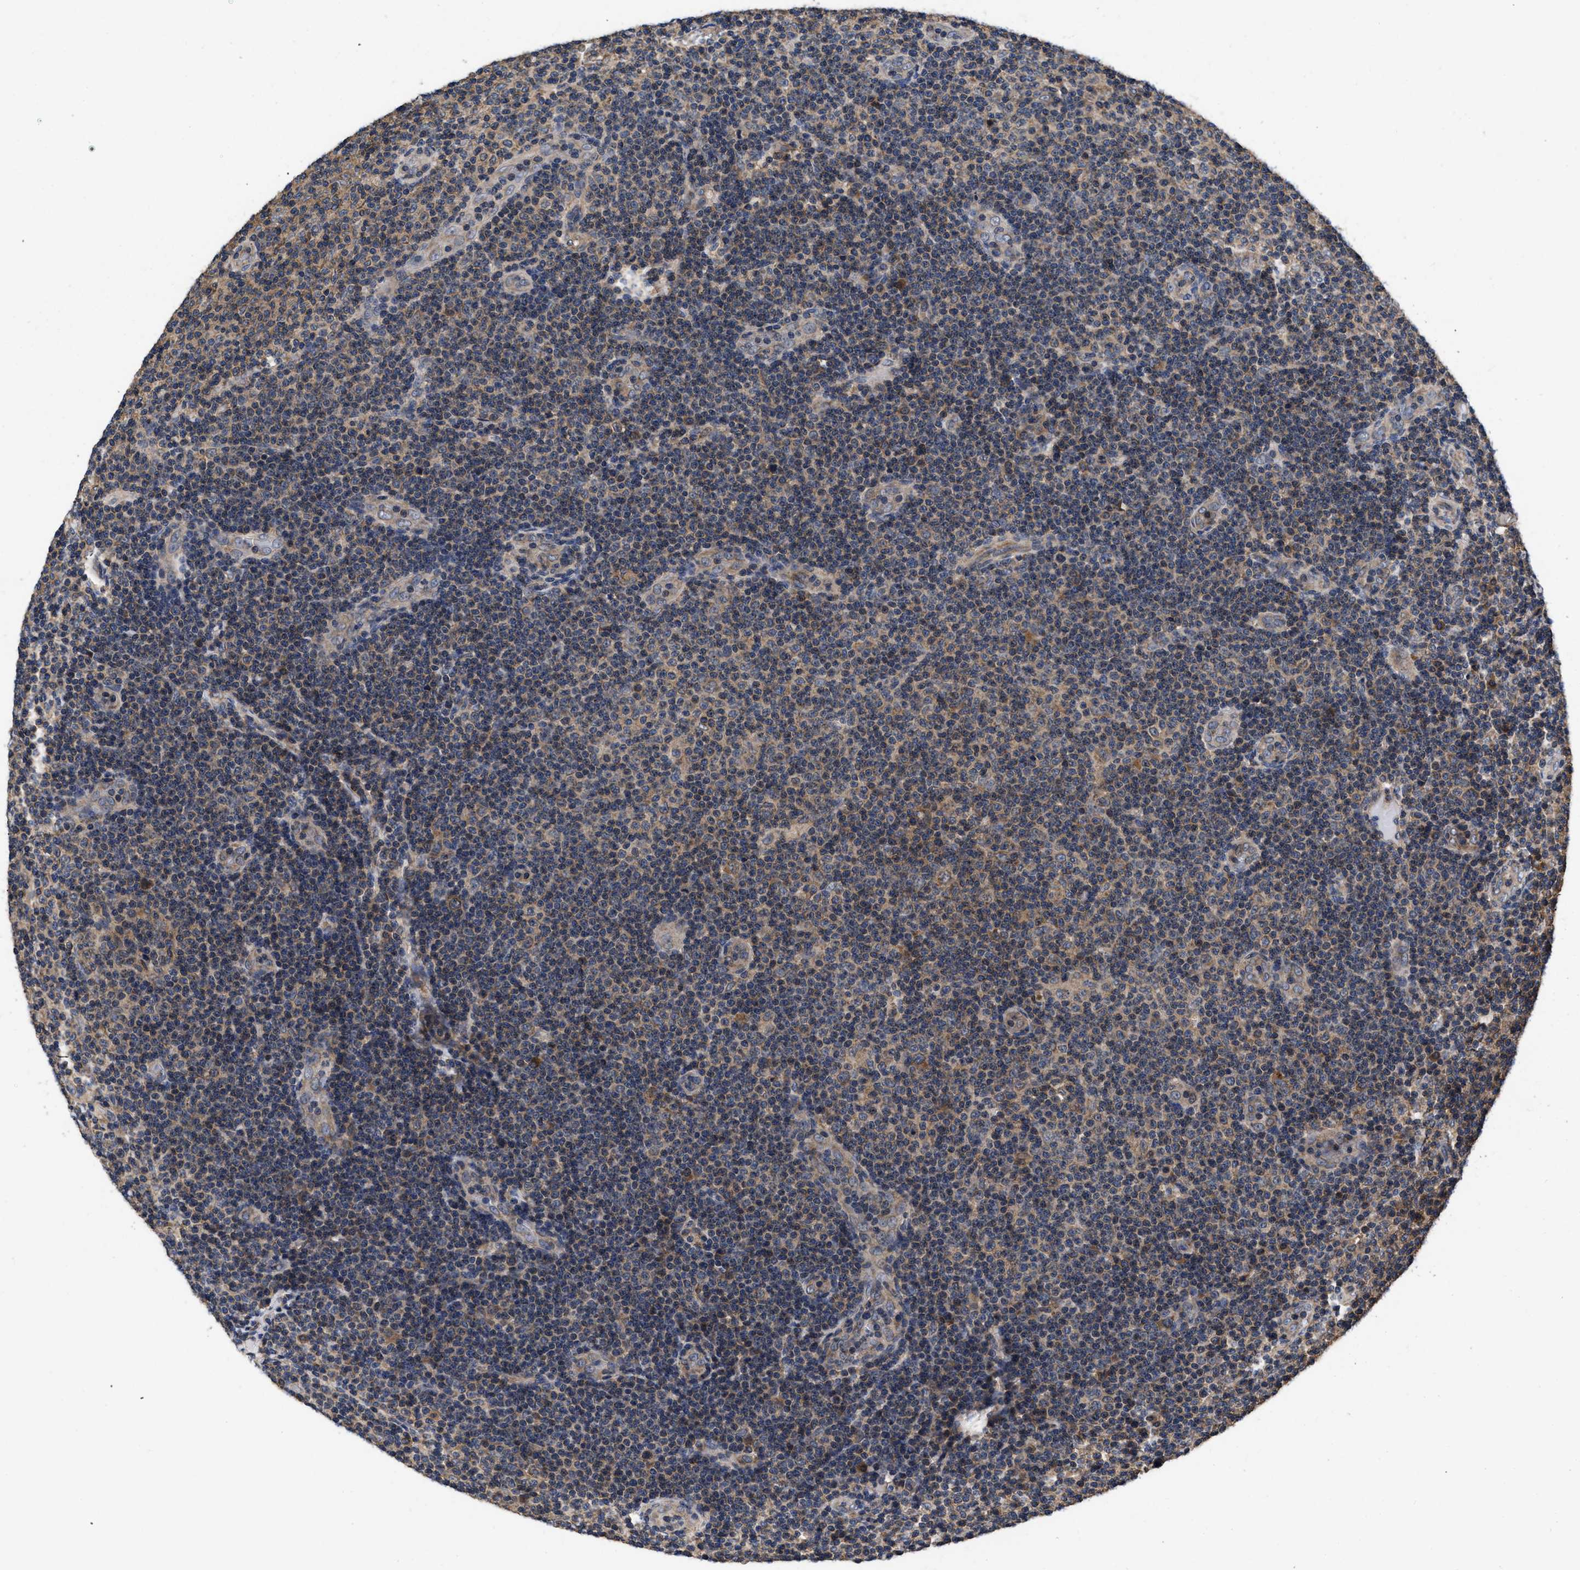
{"staining": {"intensity": "moderate", "quantity": "25%-75%", "location": "cytoplasmic/membranous"}, "tissue": "lymphoma", "cell_type": "Tumor cells", "image_type": "cancer", "snomed": [{"axis": "morphology", "description": "Malignant lymphoma, non-Hodgkin's type, Low grade"}, {"axis": "topography", "description": "Lymph node"}], "caption": "Immunohistochemical staining of malignant lymphoma, non-Hodgkin's type (low-grade) displays medium levels of moderate cytoplasmic/membranous expression in approximately 25%-75% of tumor cells.", "gene": "LRRC3", "patient": {"sex": "male", "age": 83}}